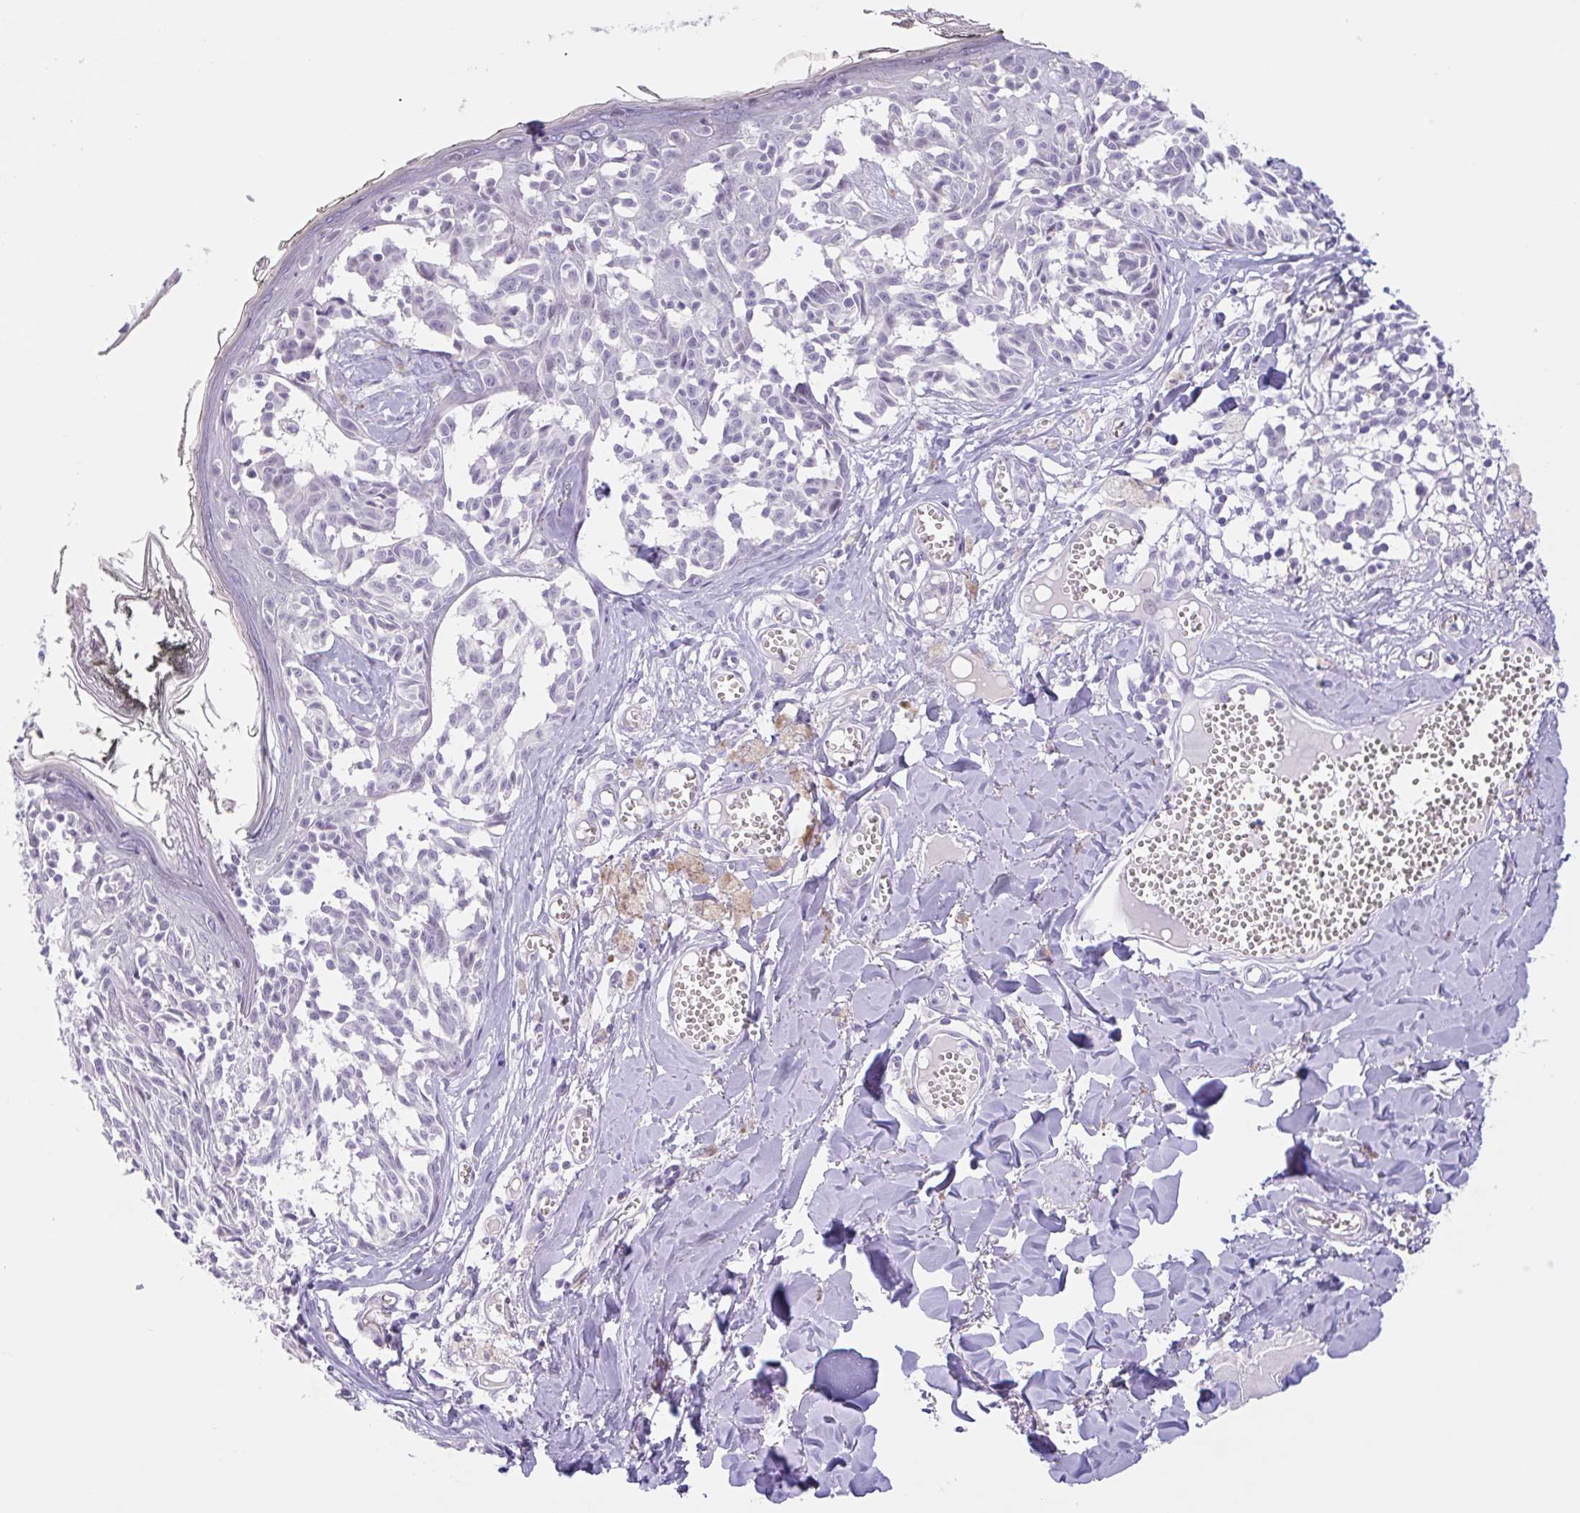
{"staining": {"intensity": "negative", "quantity": "none", "location": "none"}, "tissue": "melanoma", "cell_type": "Tumor cells", "image_type": "cancer", "snomed": [{"axis": "morphology", "description": "Malignant melanoma, NOS"}, {"axis": "topography", "description": "Skin"}], "caption": "Tumor cells are negative for brown protein staining in melanoma.", "gene": "CTSE", "patient": {"sex": "female", "age": 43}}